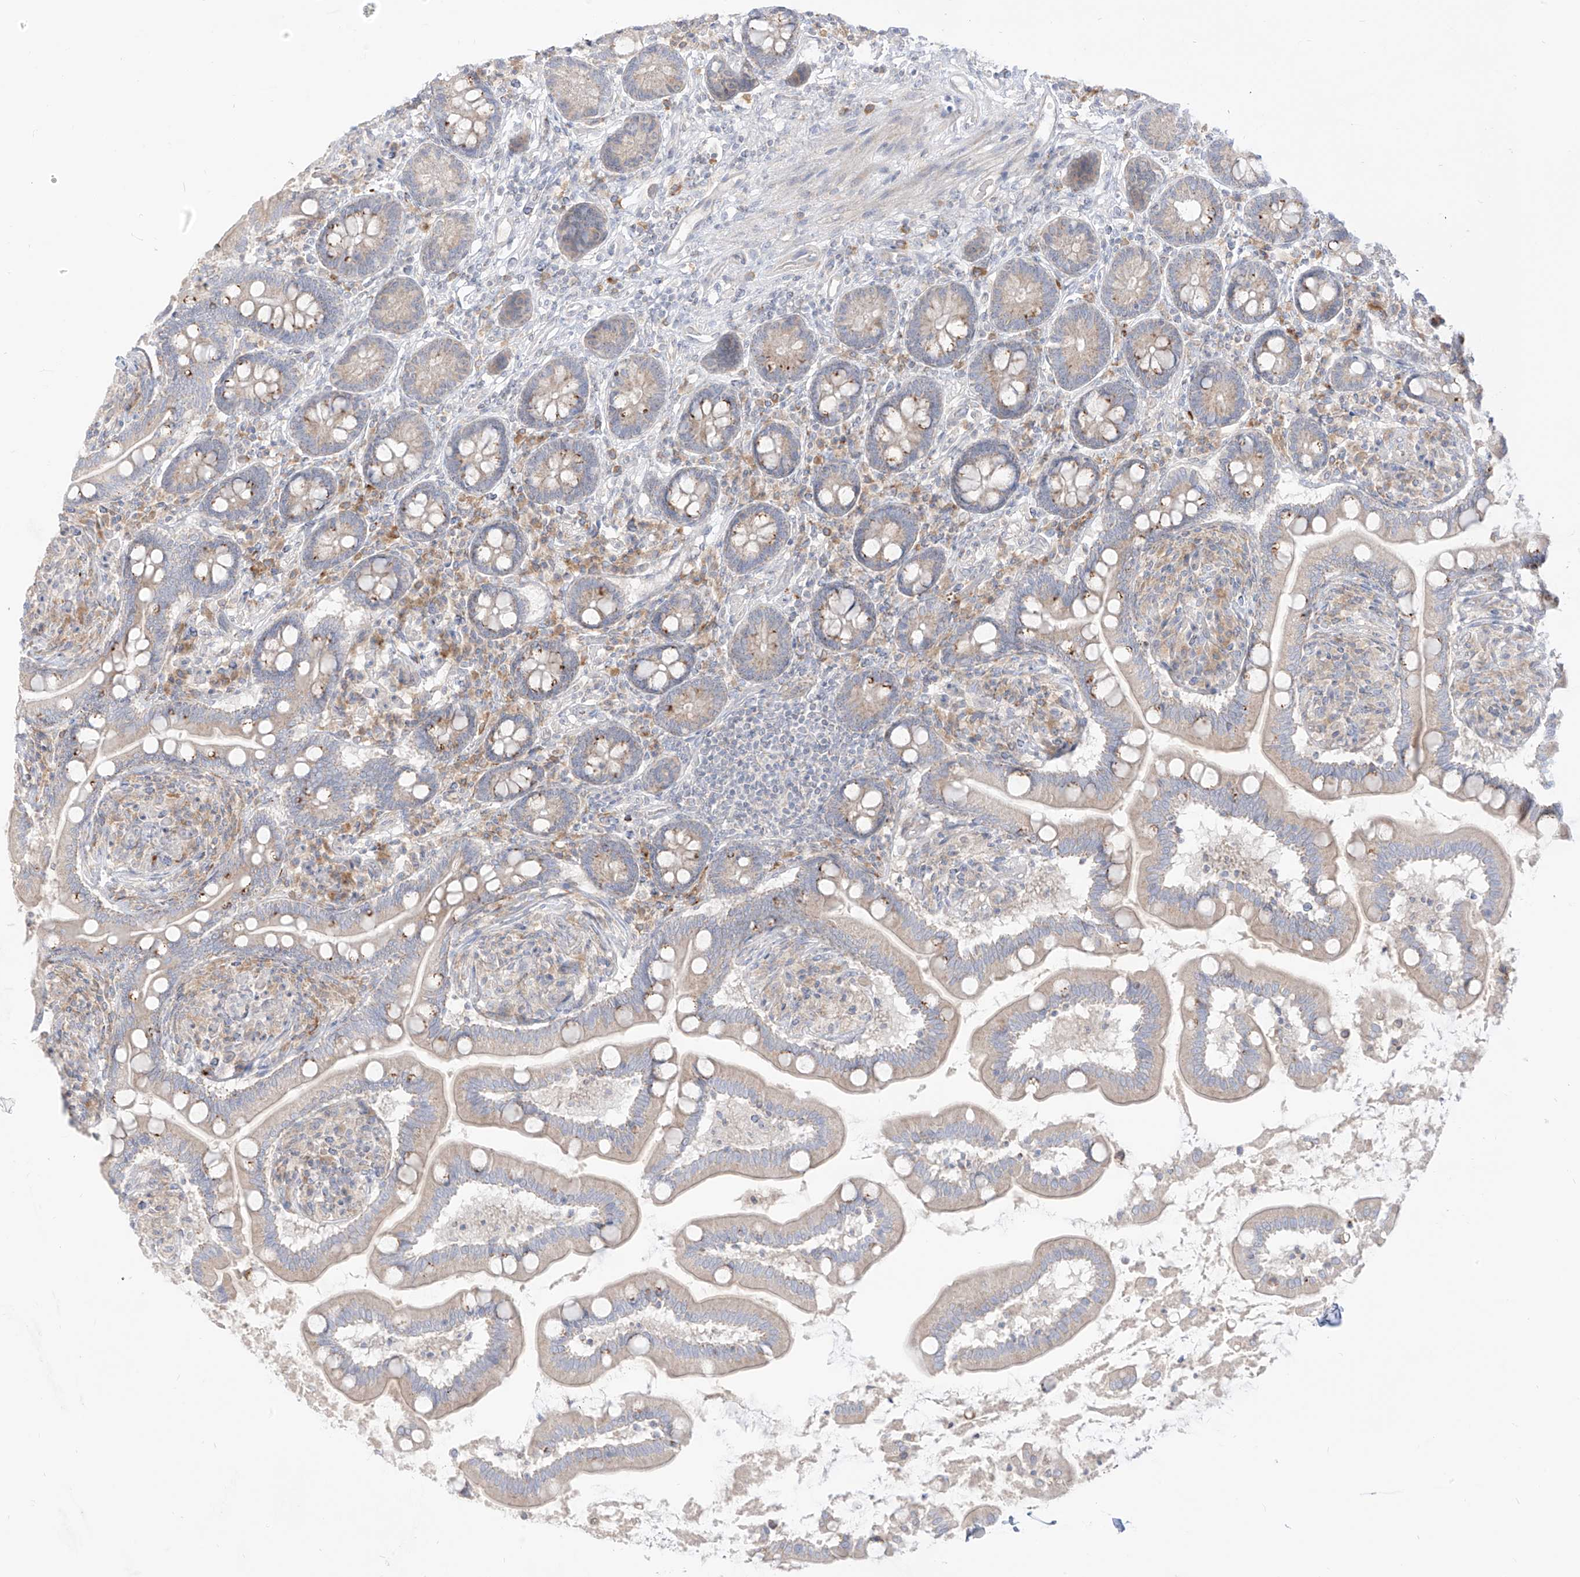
{"staining": {"intensity": "weak", "quantity": "25%-75%", "location": "cytoplasmic/membranous"}, "tissue": "small intestine", "cell_type": "Glandular cells", "image_type": "normal", "snomed": [{"axis": "morphology", "description": "Normal tissue, NOS"}, {"axis": "topography", "description": "Small intestine"}], "caption": "A brown stain labels weak cytoplasmic/membranous positivity of a protein in glandular cells of unremarkable human small intestine.", "gene": "SYTL3", "patient": {"sex": "female", "age": 64}}